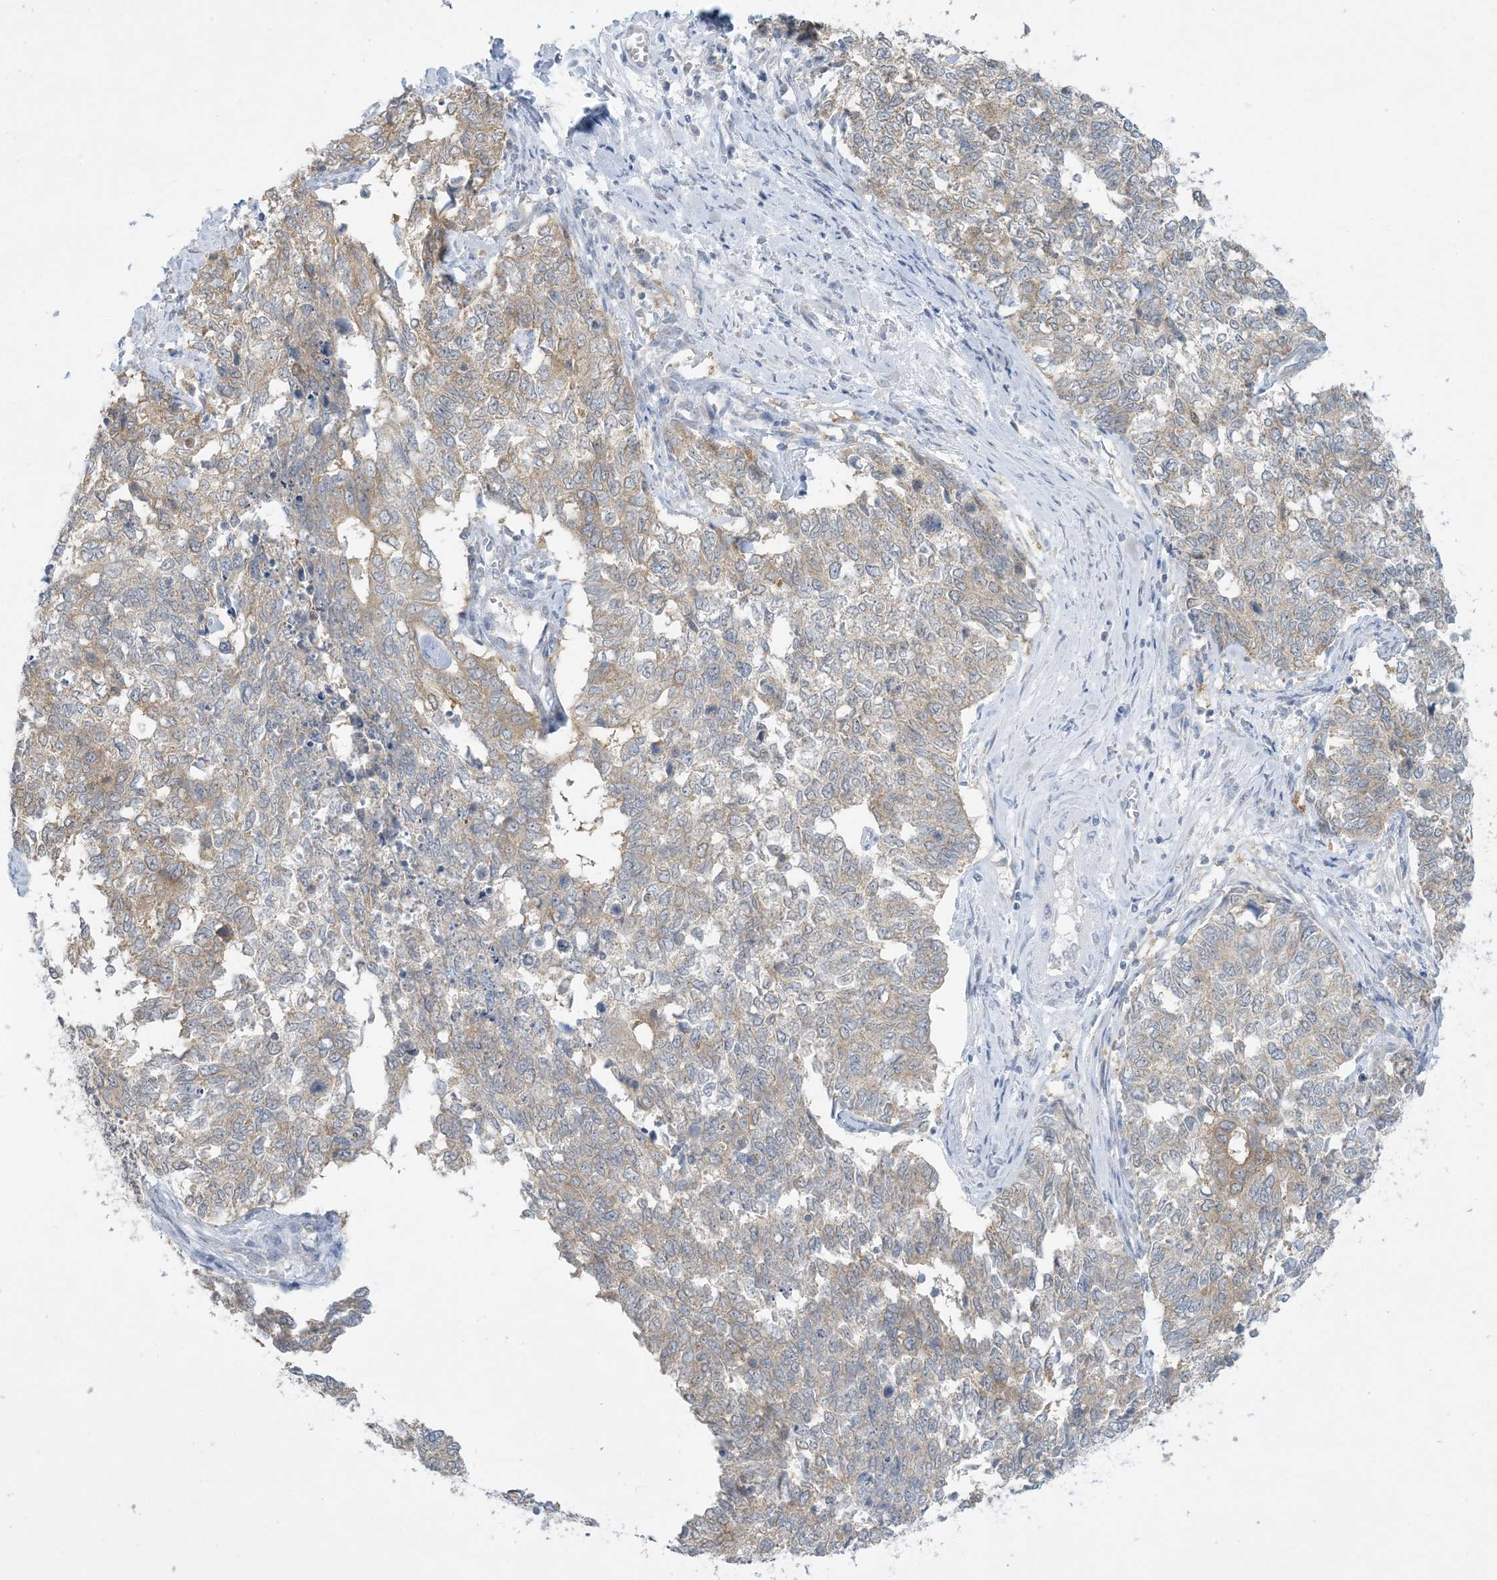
{"staining": {"intensity": "weak", "quantity": "25%-75%", "location": "cytoplasmic/membranous"}, "tissue": "cervical cancer", "cell_type": "Tumor cells", "image_type": "cancer", "snomed": [{"axis": "morphology", "description": "Squamous cell carcinoma, NOS"}, {"axis": "topography", "description": "Cervix"}], "caption": "An IHC micrograph of neoplastic tissue is shown. Protein staining in brown shows weak cytoplasmic/membranous positivity in cervical squamous cell carcinoma within tumor cells. The protein of interest is stained brown, and the nuclei are stained in blue (DAB (3,3'-diaminobenzidine) IHC with brightfield microscopy, high magnification).", "gene": "MRPS18A", "patient": {"sex": "female", "age": 63}}